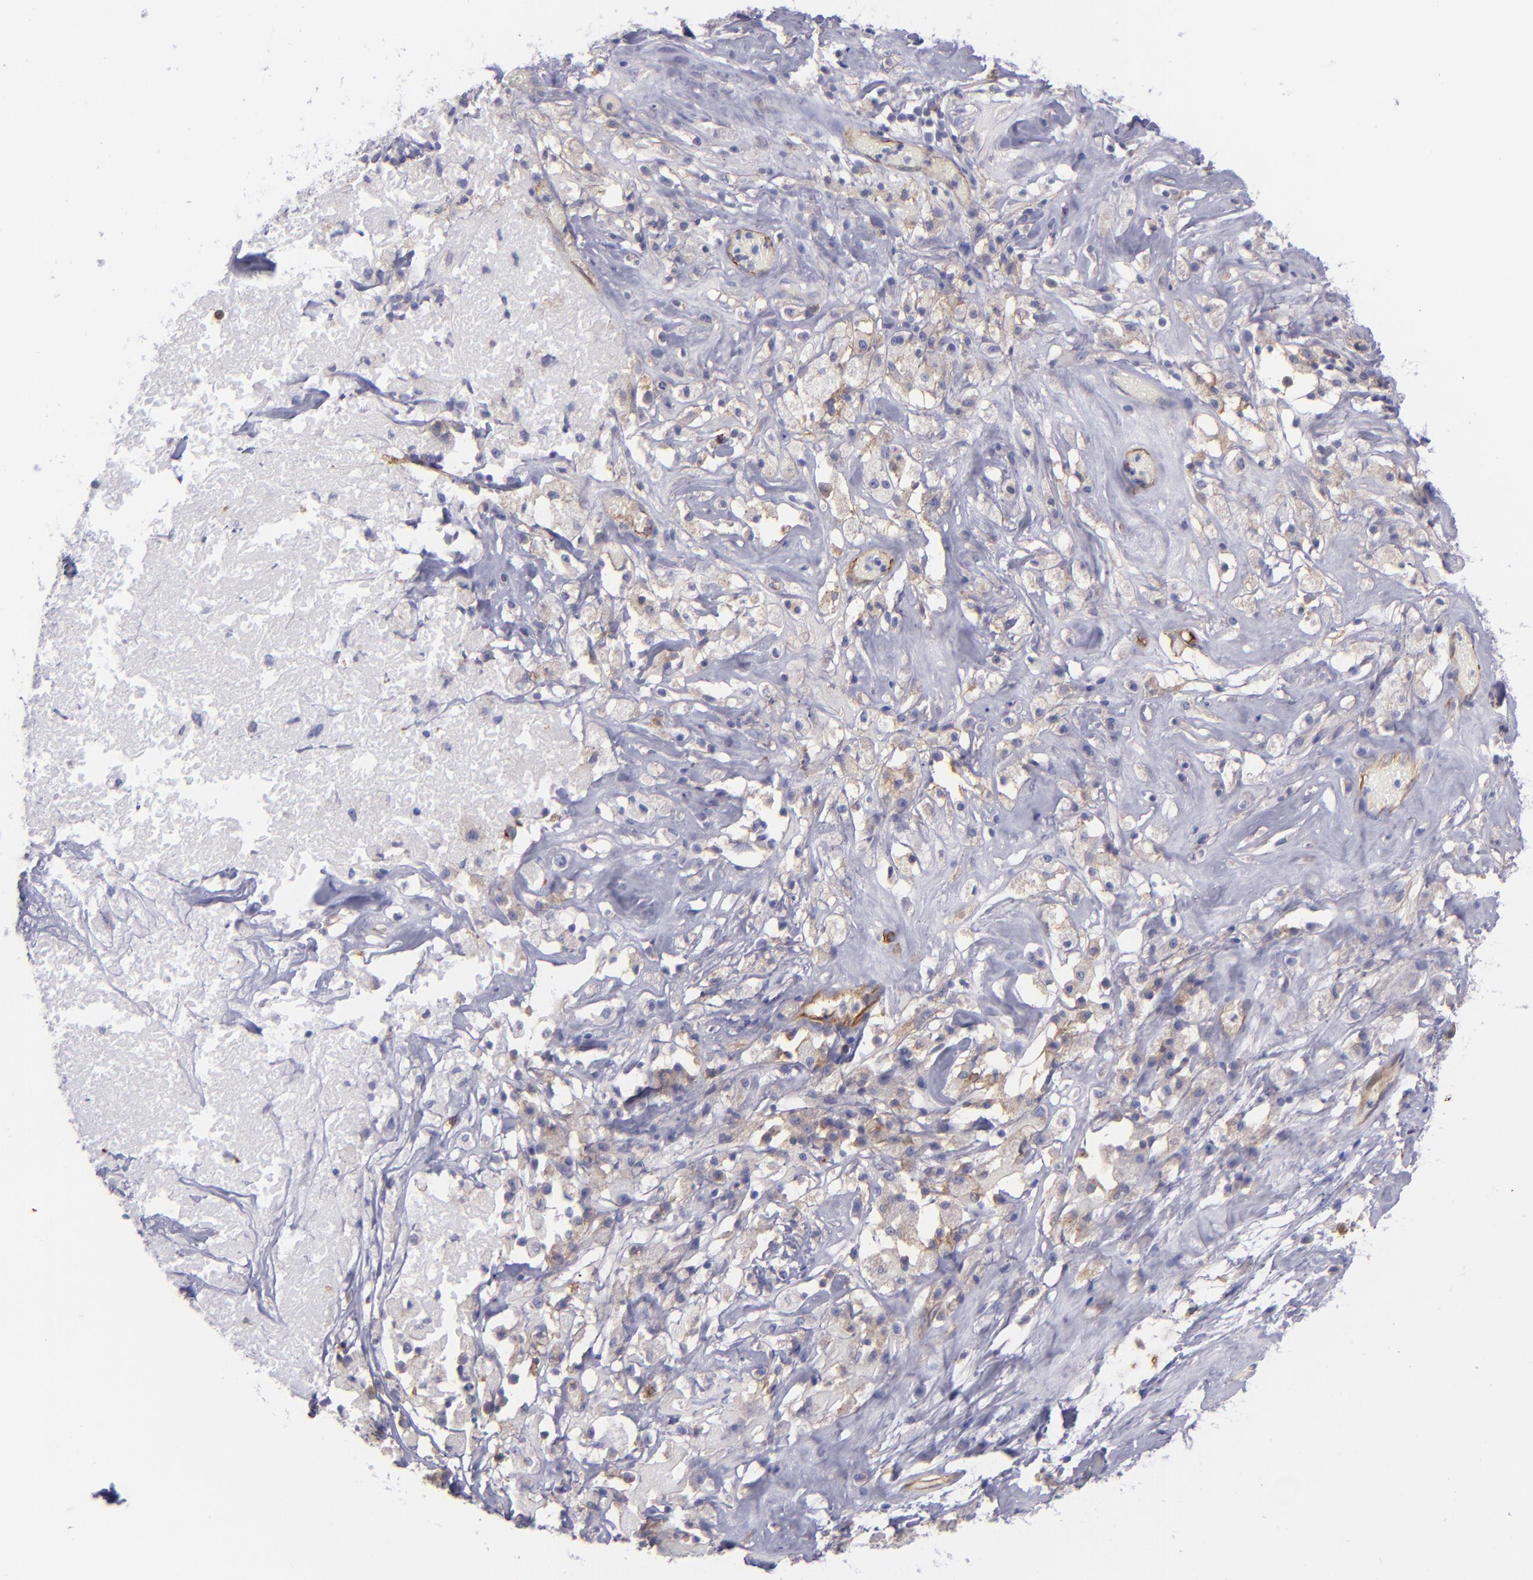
{"staining": {"intensity": "weak", "quantity": "<25%", "location": "cytoplasmic/membranous"}, "tissue": "ovarian cancer", "cell_type": "Tumor cells", "image_type": "cancer", "snomed": [{"axis": "morphology", "description": "Normal tissue, NOS"}, {"axis": "morphology", "description": "Cystadenocarcinoma, serous, NOS"}, {"axis": "topography", "description": "Ovary"}], "caption": "Immunohistochemistry of human ovarian cancer displays no positivity in tumor cells.", "gene": "ENTPD1", "patient": {"sex": "female", "age": 62}}